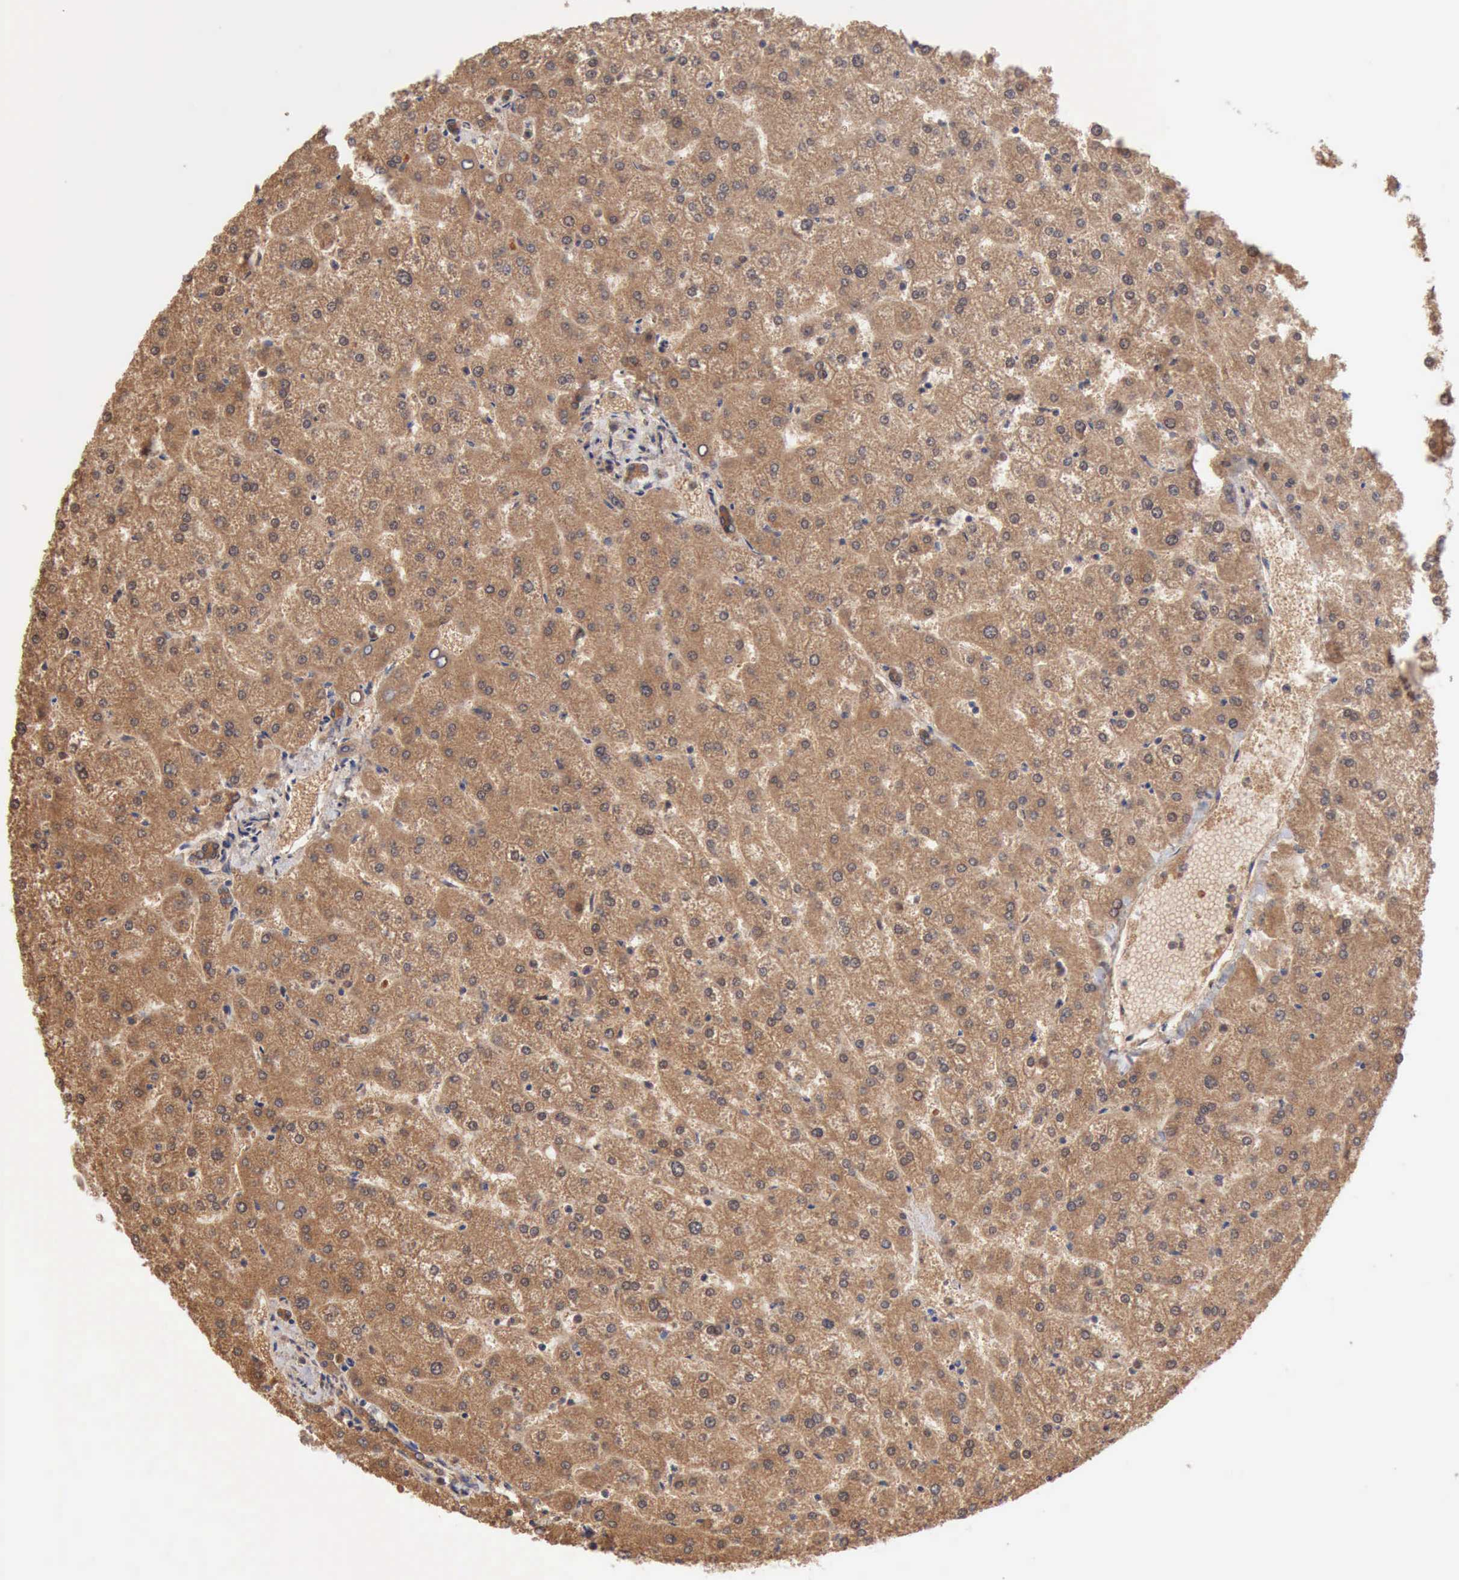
{"staining": {"intensity": "moderate", "quantity": ">75%", "location": "cytoplasmic/membranous"}, "tissue": "liver", "cell_type": "Cholangiocytes", "image_type": "normal", "snomed": [{"axis": "morphology", "description": "Normal tissue, NOS"}, {"axis": "topography", "description": "Liver"}], "caption": "Unremarkable liver was stained to show a protein in brown. There is medium levels of moderate cytoplasmic/membranous expression in approximately >75% of cholangiocytes.", "gene": "PTGR2", "patient": {"sex": "female", "age": 32}}